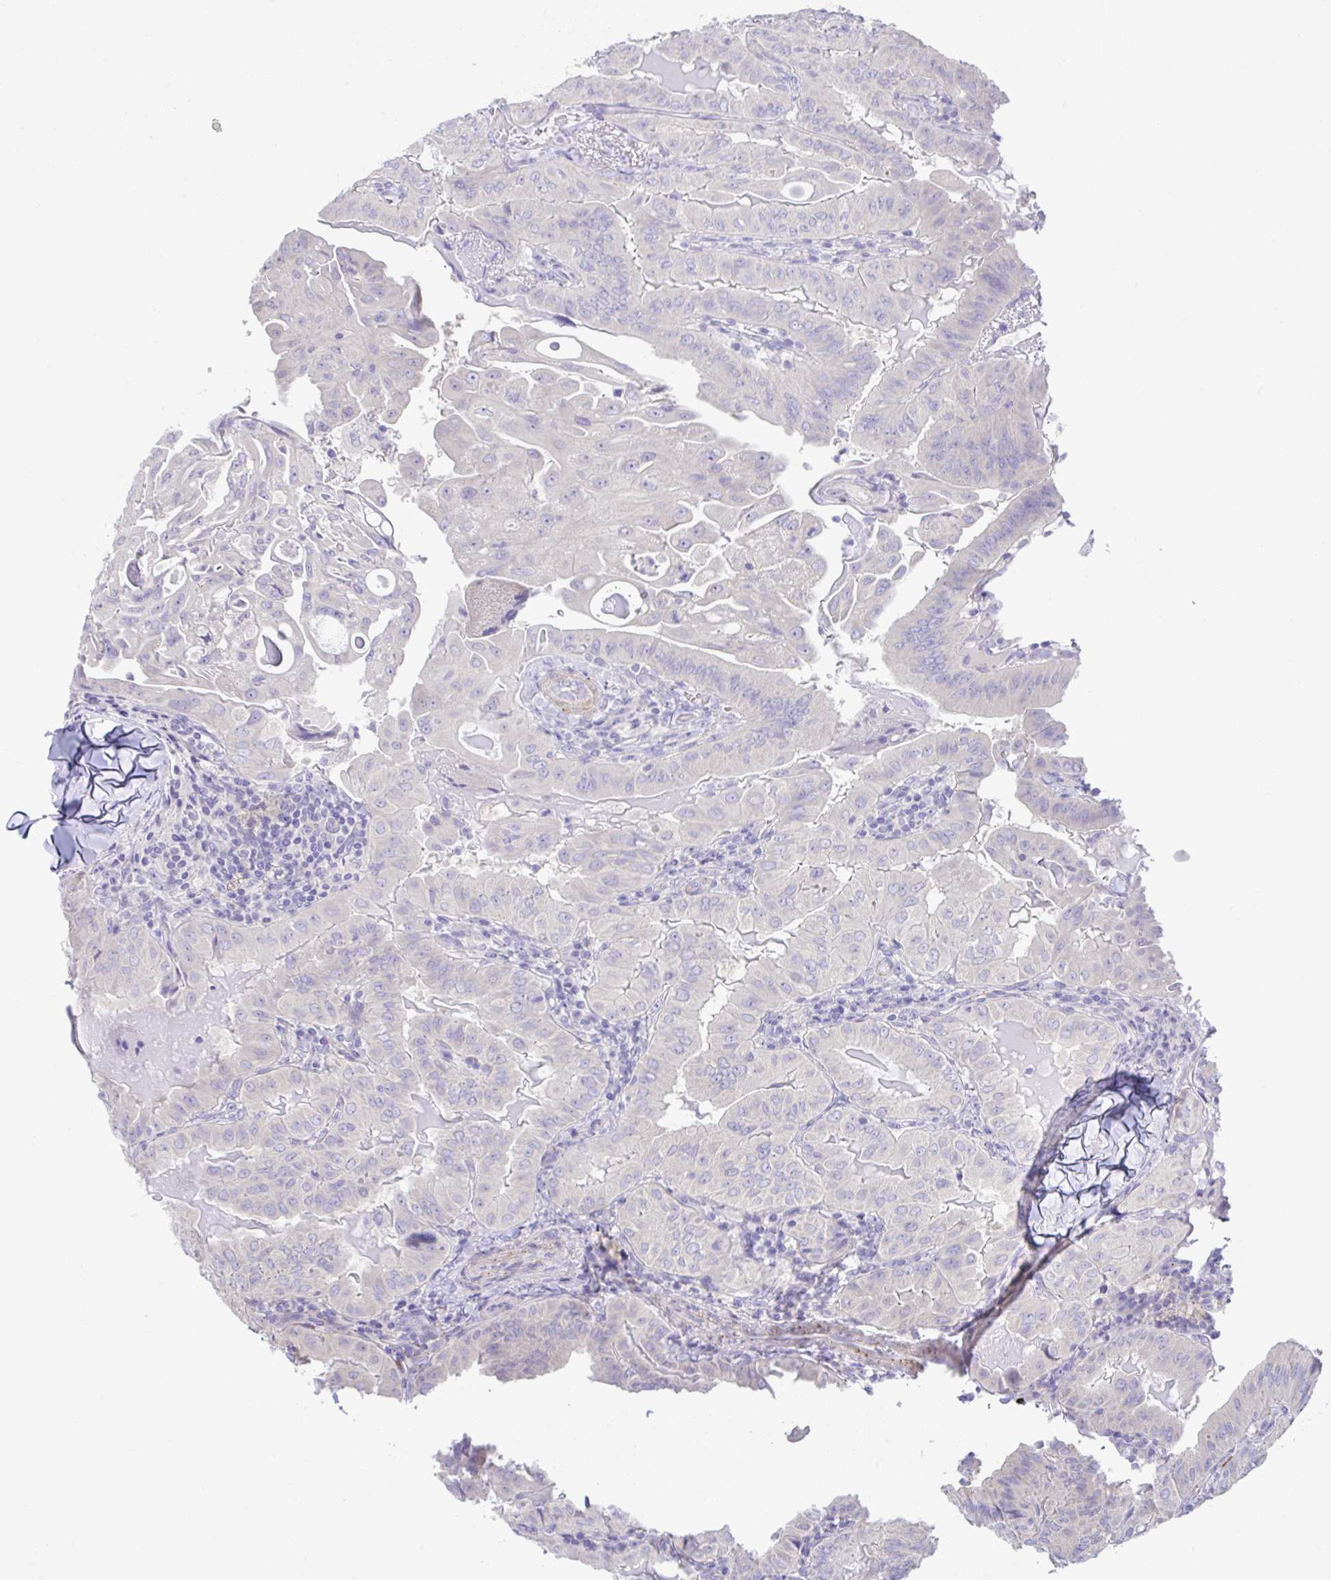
{"staining": {"intensity": "negative", "quantity": "none", "location": "none"}, "tissue": "thyroid cancer", "cell_type": "Tumor cells", "image_type": "cancer", "snomed": [{"axis": "morphology", "description": "Papillary adenocarcinoma, NOS"}, {"axis": "topography", "description": "Thyroid gland"}], "caption": "This is an IHC histopathology image of papillary adenocarcinoma (thyroid). There is no expression in tumor cells.", "gene": "MED11", "patient": {"sex": "female", "age": 68}}